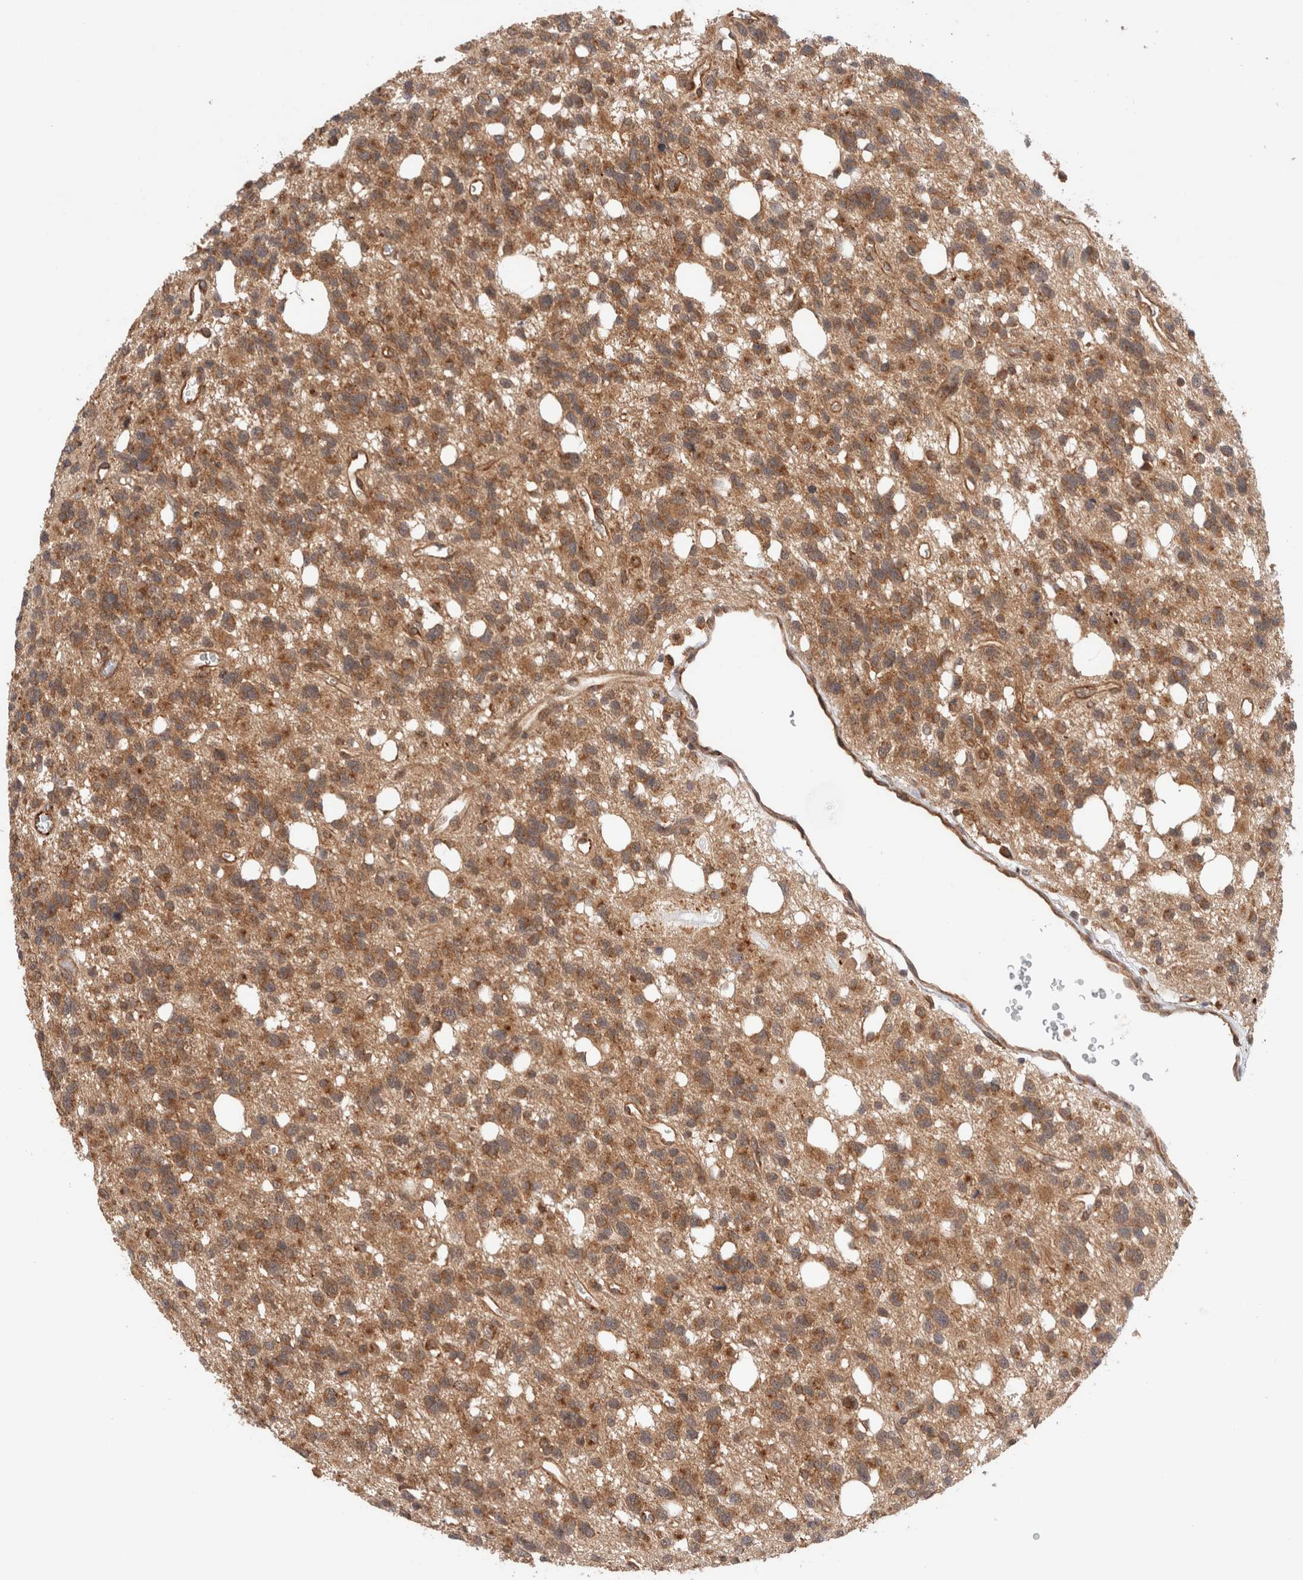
{"staining": {"intensity": "moderate", "quantity": ">75%", "location": "cytoplasmic/membranous"}, "tissue": "glioma", "cell_type": "Tumor cells", "image_type": "cancer", "snomed": [{"axis": "morphology", "description": "Glioma, malignant, High grade"}, {"axis": "topography", "description": "Brain"}], "caption": "Immunohistochemical staining of glioma reveals moderate cytoplasmic/membranous protein expression in approximately >75% of tumor cells. The protein is shown in brown color, while the nuclei are stained blue.", "gene": "SIKE1", "patient": {"sex": "female", "age": 62}}